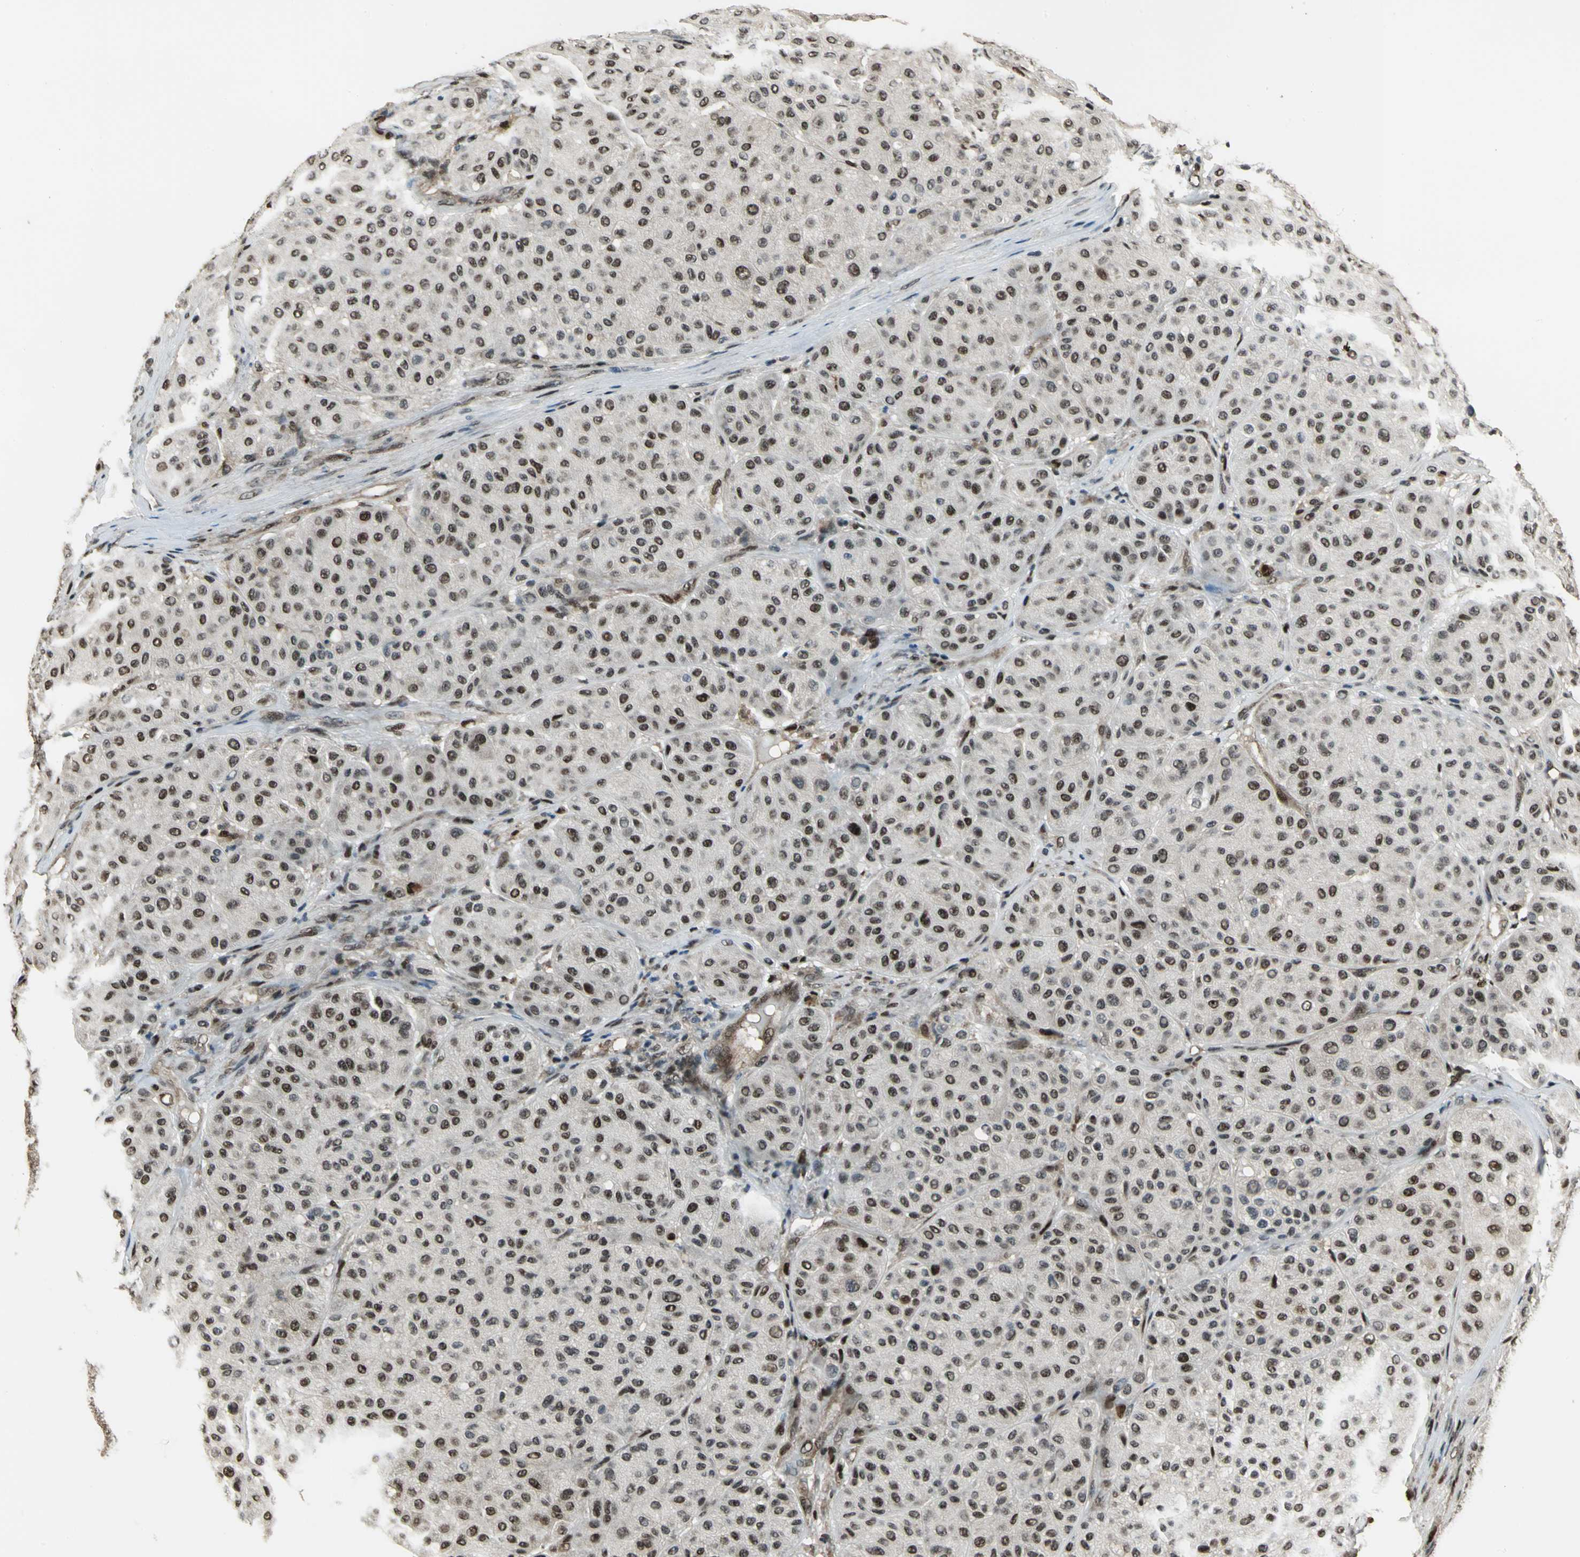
{"staining": {"intensity": "moderate", "quantity": ">75%", "location": "nuclear"}, "tissue": "melanoma", "cell_type": "Tumor cells", "image_type": "cancer", "snomed": [{"axis": "morphology", "description": "Normal tissue, NOS"}, {"axis": "morphology", "description": "Malignant melanoma, Metastatic site"}, {"axis": "topography", "description": "Skin"}], "caption": "Approximately >75% of tumor cells in human melanoma display moderate nuclear protein staining as visualized by brown immunohistochemical staining.", "gene": "MIS18BP1", "patient": {"sex": "male", "age": 41}}